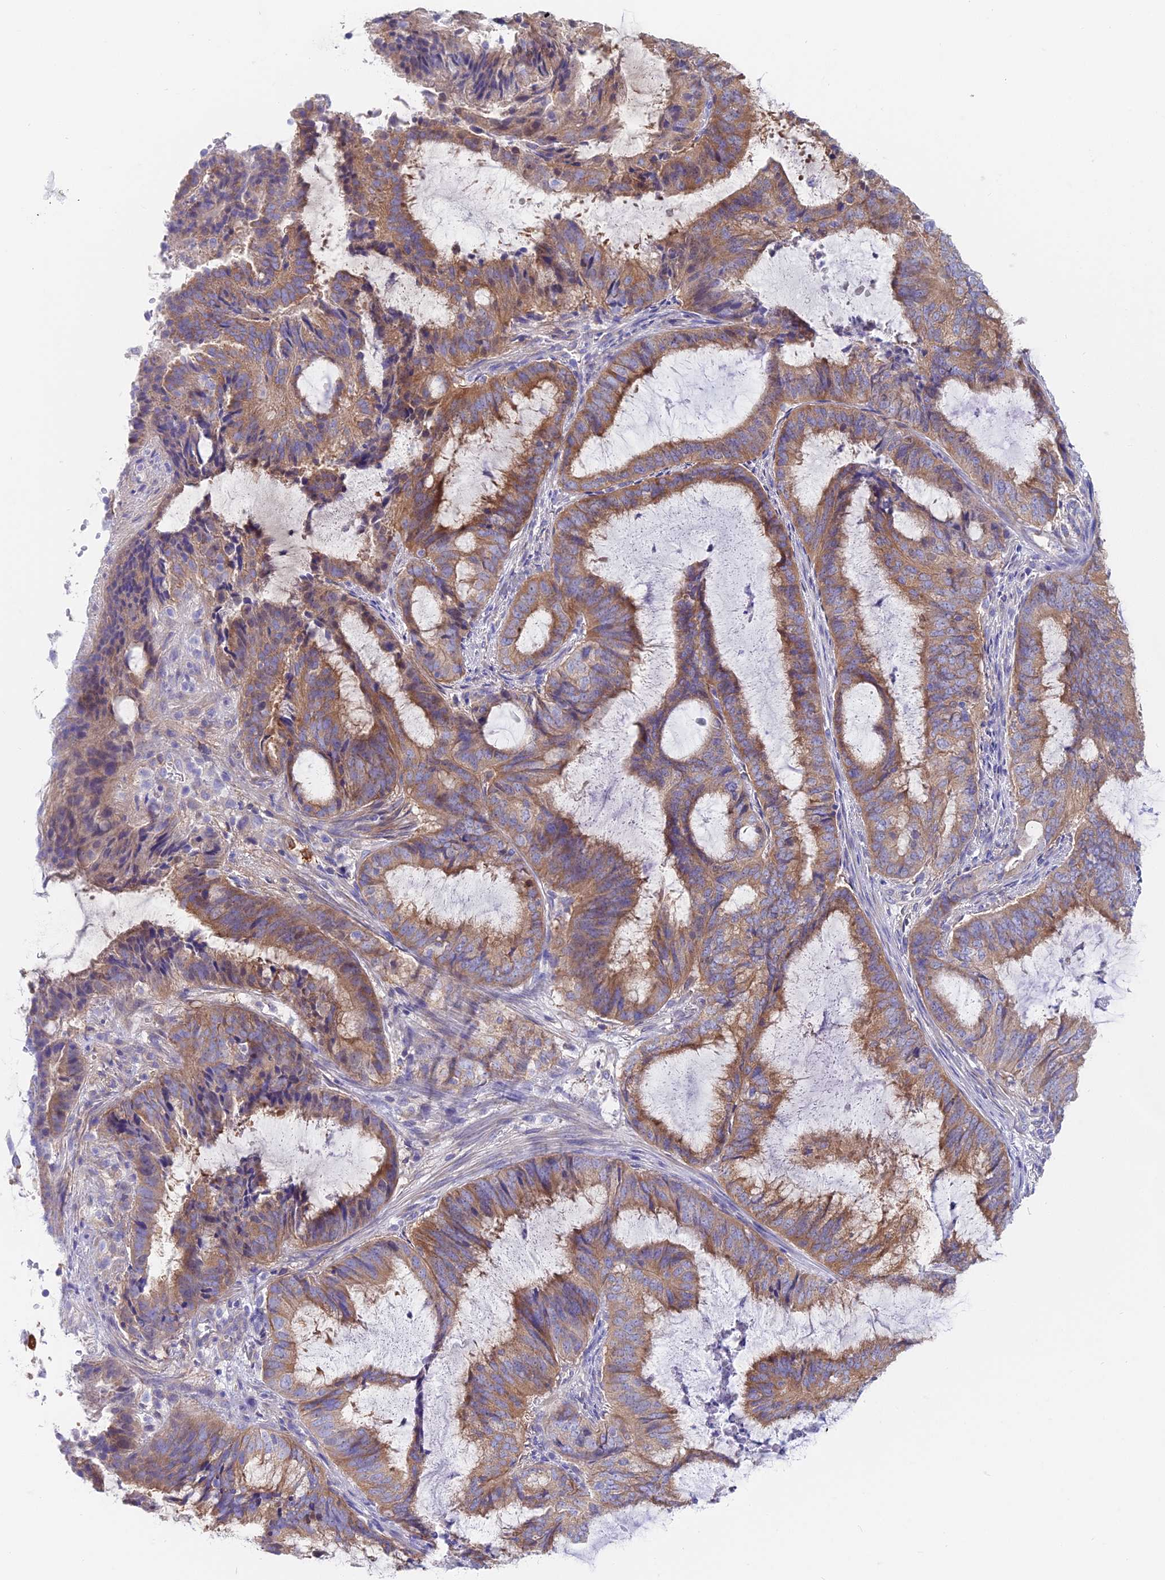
{"staining": {"intensity": "moderate", "quantity": ">75%", "location": "cytoplasmic/membranous"}, "tissue": "endometrial cancer", "cell_type": "Tumor cells", "image_type": "cancer", "snomed": [{"axis": "morphology", "description": "Adenocarcinoma, NOS"}, {"axis": "topography", "description": "Endometrium"}], "caption": "A brown stain labels moderate cytoplasmic/membranous positivity of a protein in human endometrial adenocarcinoma tumor cells.", "gene": "LZTFL1", "patient": {"sex": "female", "age": 51}}